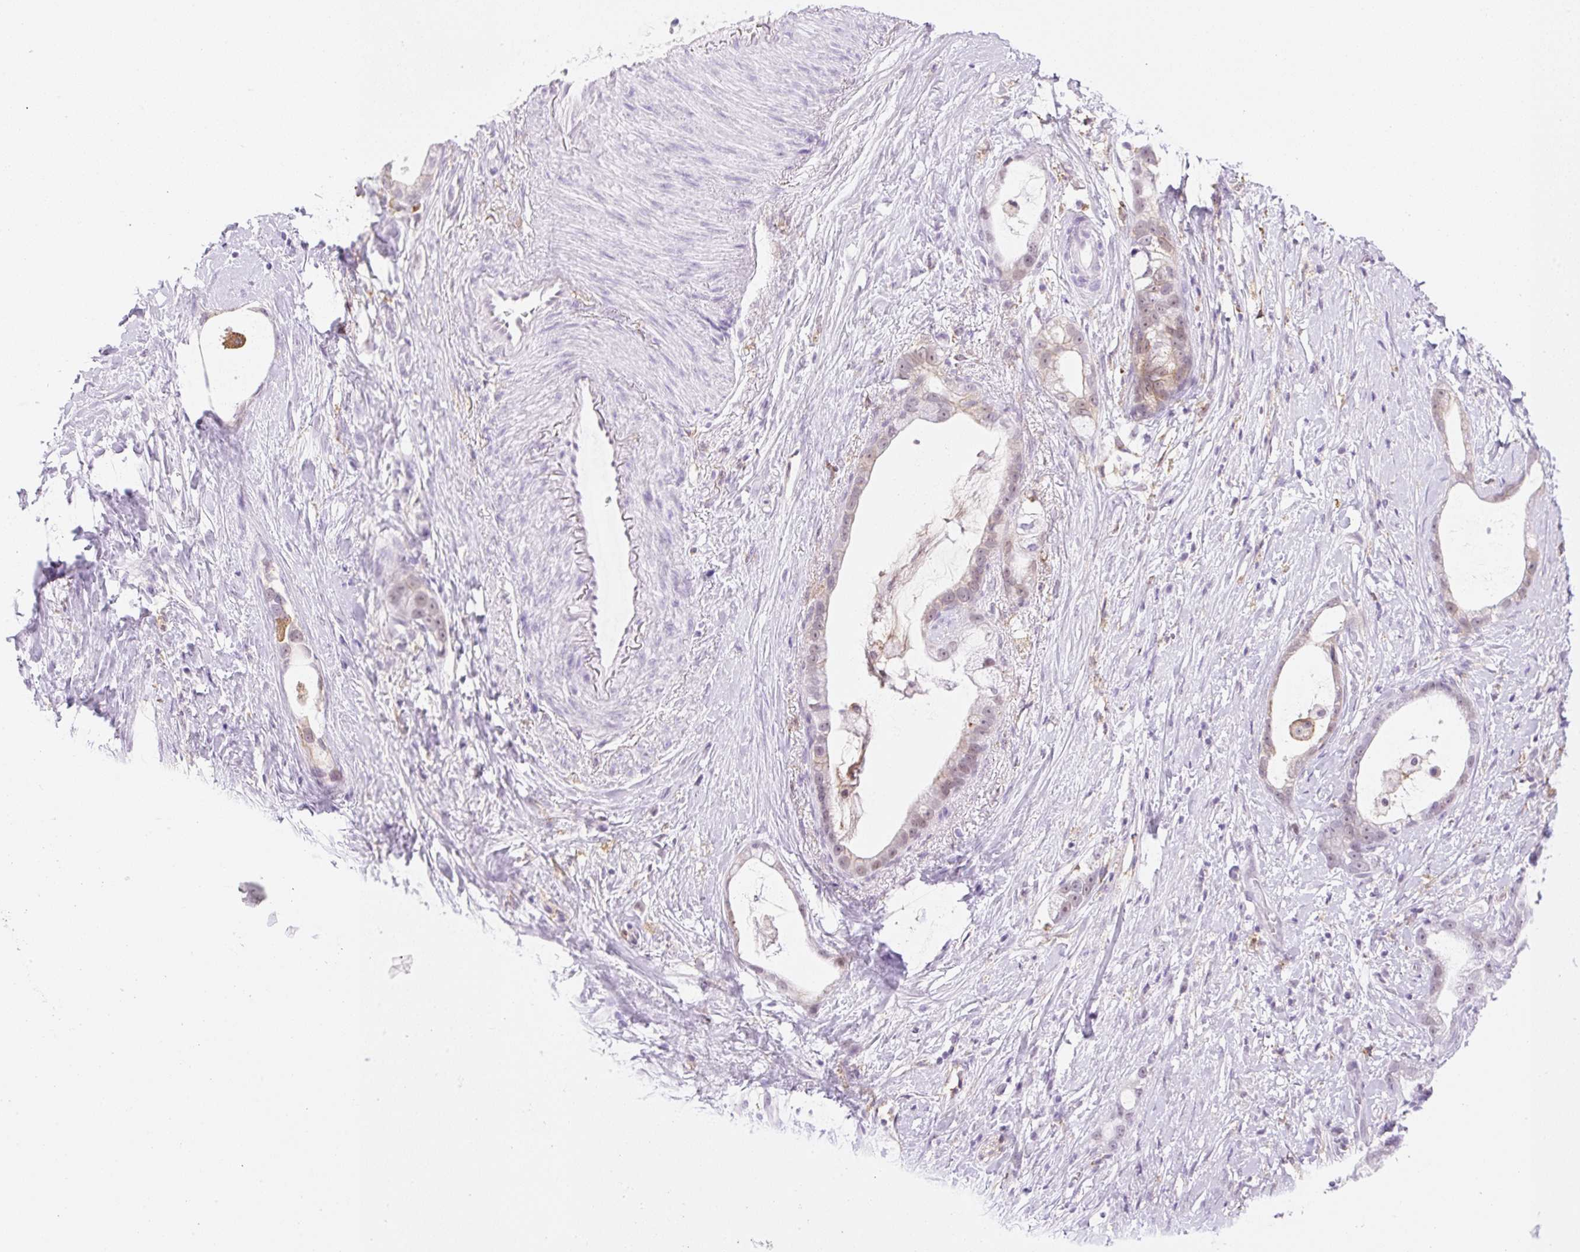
{"staining": {"intensity": "weak", "quantity": "25%-75%", "location": "nuclear"}, "tissue": "stomach cancer", "cell_type": "Tumor cells", "image_type": "cancer", "snomed": [{"axis": "morphology", "description": "Adenocarcinoma, NOS"}, {"axis": "topography", "description": "Stomach"}], "caption": "This is an image of immunohistochemistry (IHC) staining of stomach cancer, which shows weak staining in the nuclear of tumor cells.", "gene": "PALM3", "patient": {"sex": "male", "age": 55}}